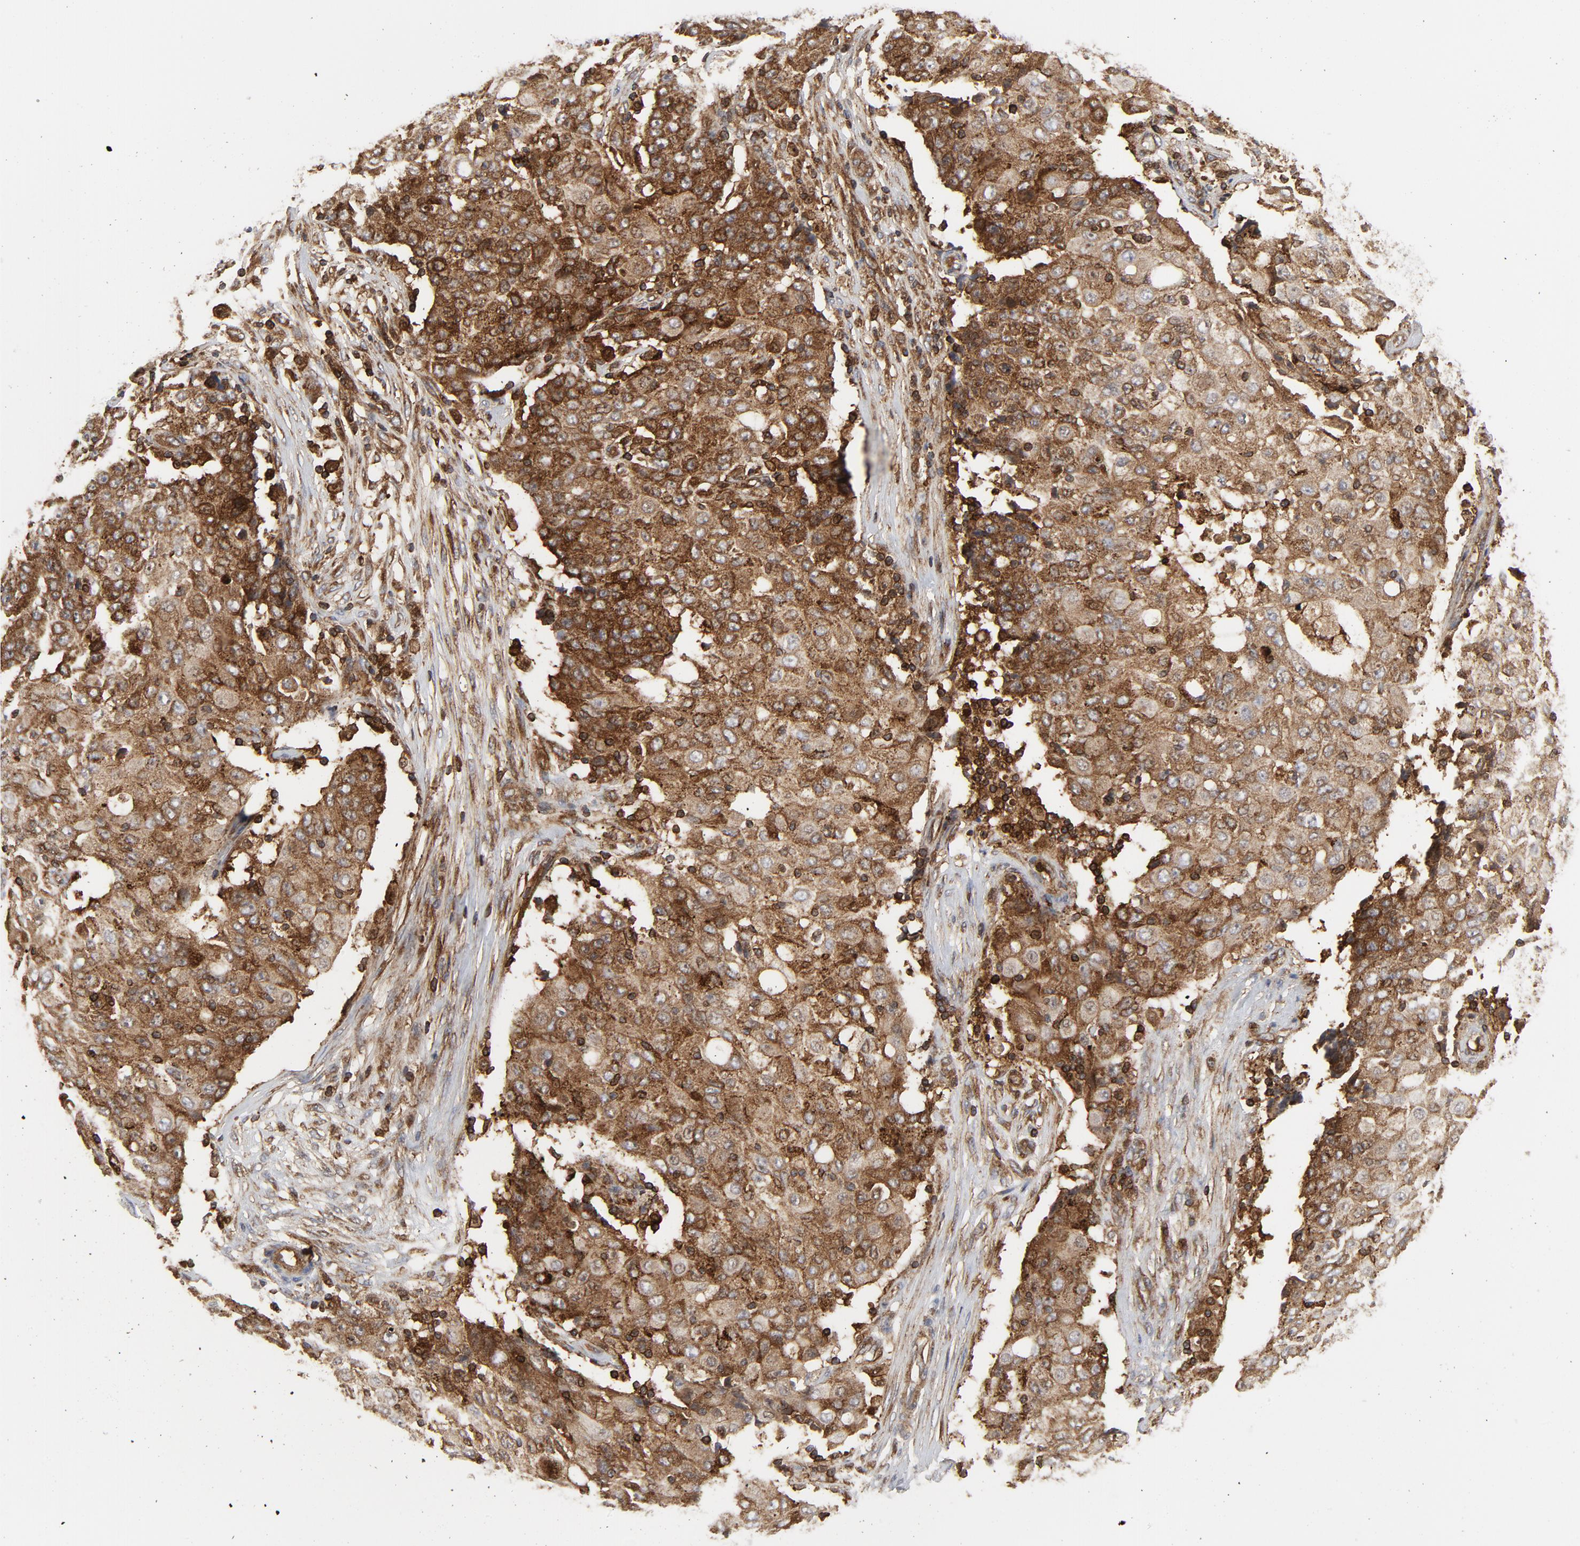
{"staining": {"intensity": "strong", "quantity": ">75%", "location": "cytoplasmic/membranous"}, "tissue": "ovarian cancer", "cell_type": "Tumor cells", "image_type": "cancer", "snomed": [{"axis": "morphology", "description": "Carcinoma, endometroid"}, {"axis": "topography", "description": "Ovary"}], "caption": "High-magnification brightfield microscopy of endometroid carcinoma (ovarian) stained with DAB (brown) and counterstained with hematoxylin (blue). tumor cells exhibit strong cytoplasmic/membranous expression is present in approximately>75% of cells.", "gene": "YES1", "patient": {"sex": "female", "age": 42}}